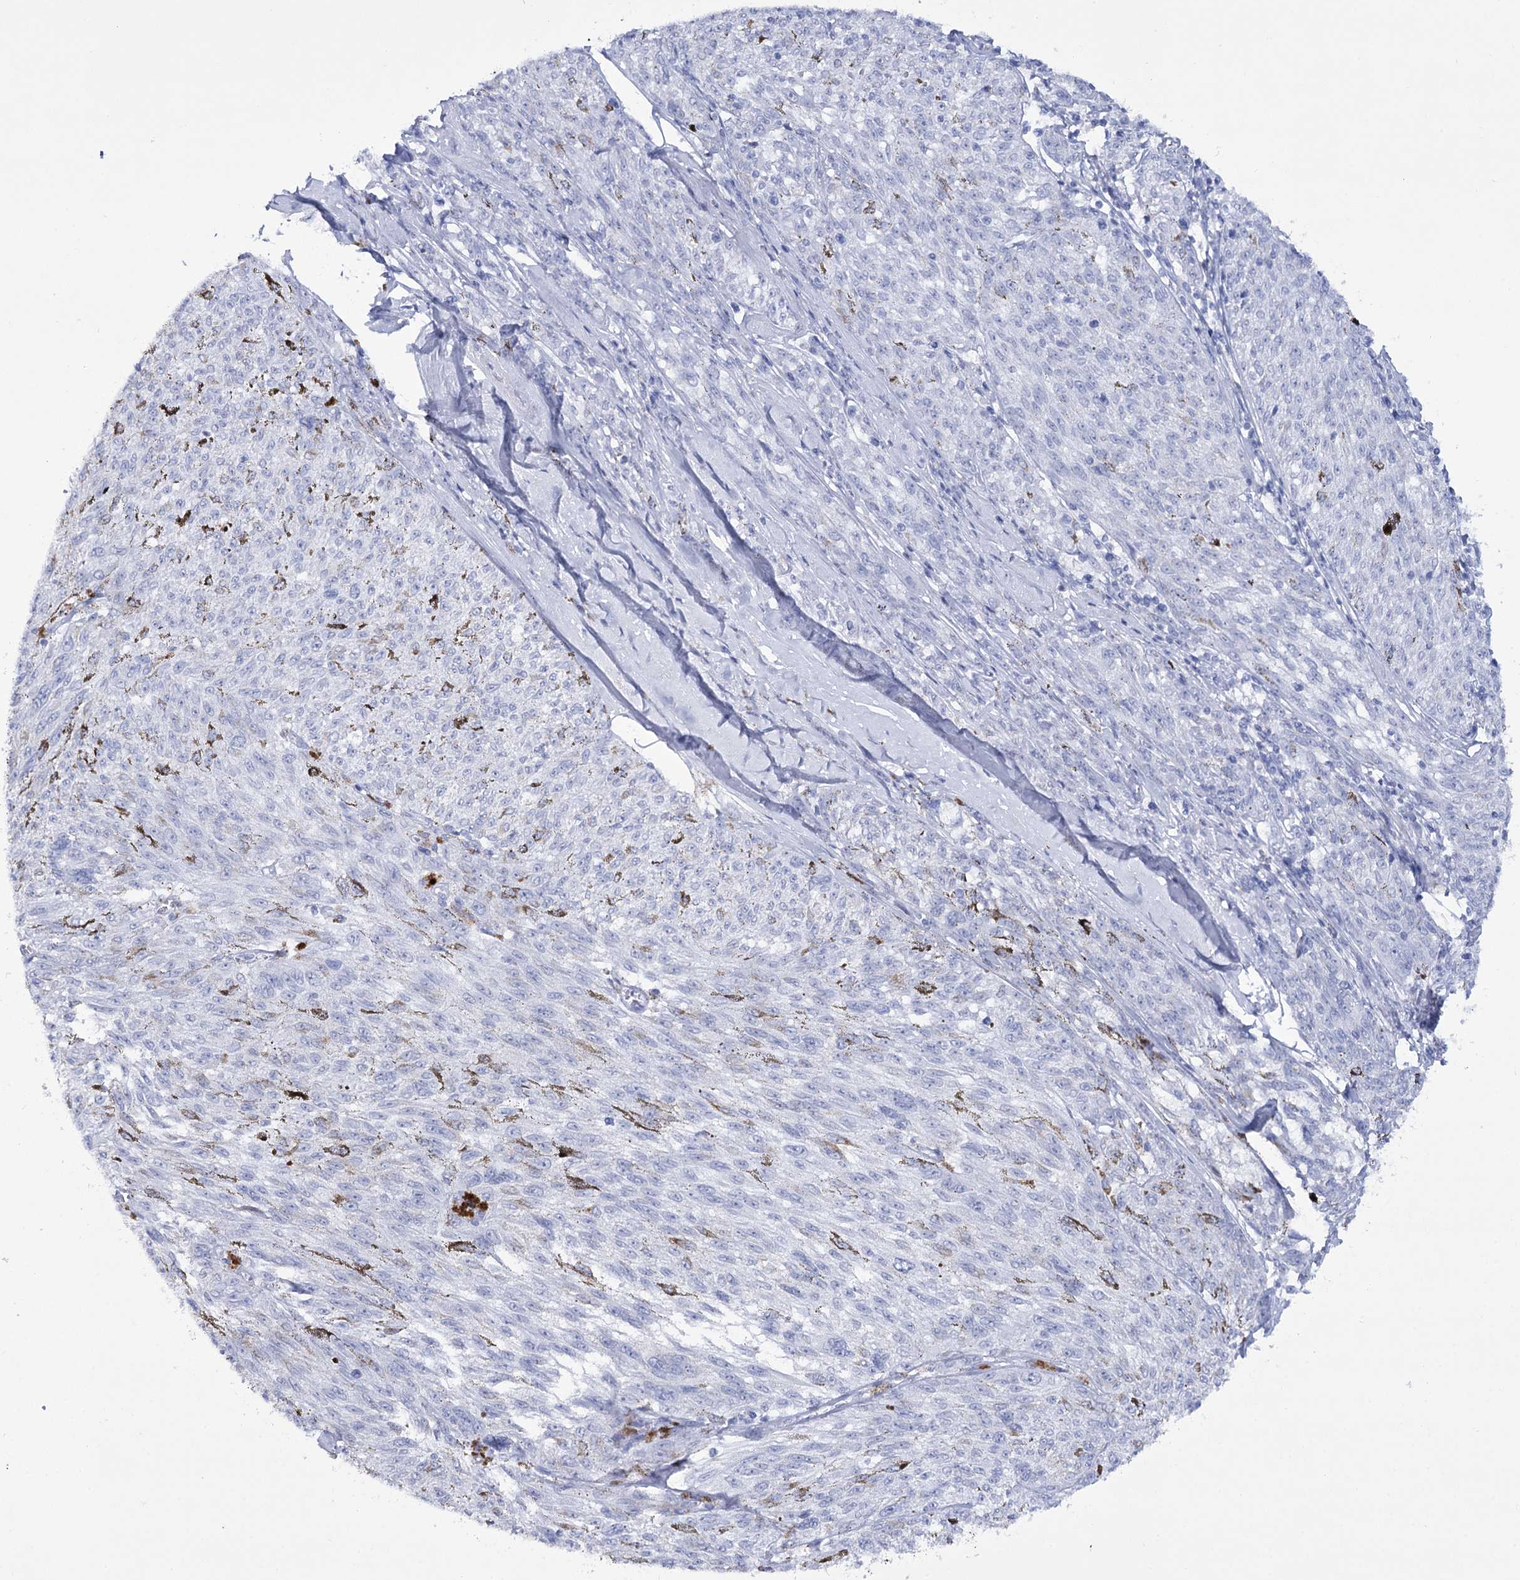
{"staining": {"intensity": "negative", "quantity": "none", "location": "none"}, "tissue": "melanoma", "cell_type": "Tumor cells", "image_type": "cancer", "snomed": [{"axis": "morphology", "description": "Malignant melanoma, NOS"}, {"axis": "topography", "description": "Skin"}], "caption": "Protein analysis of malignant melanoma reveals no significant expression in tumor cells.", "gene": "RNF186", "patient": {"sex": "female", "age": 72}}